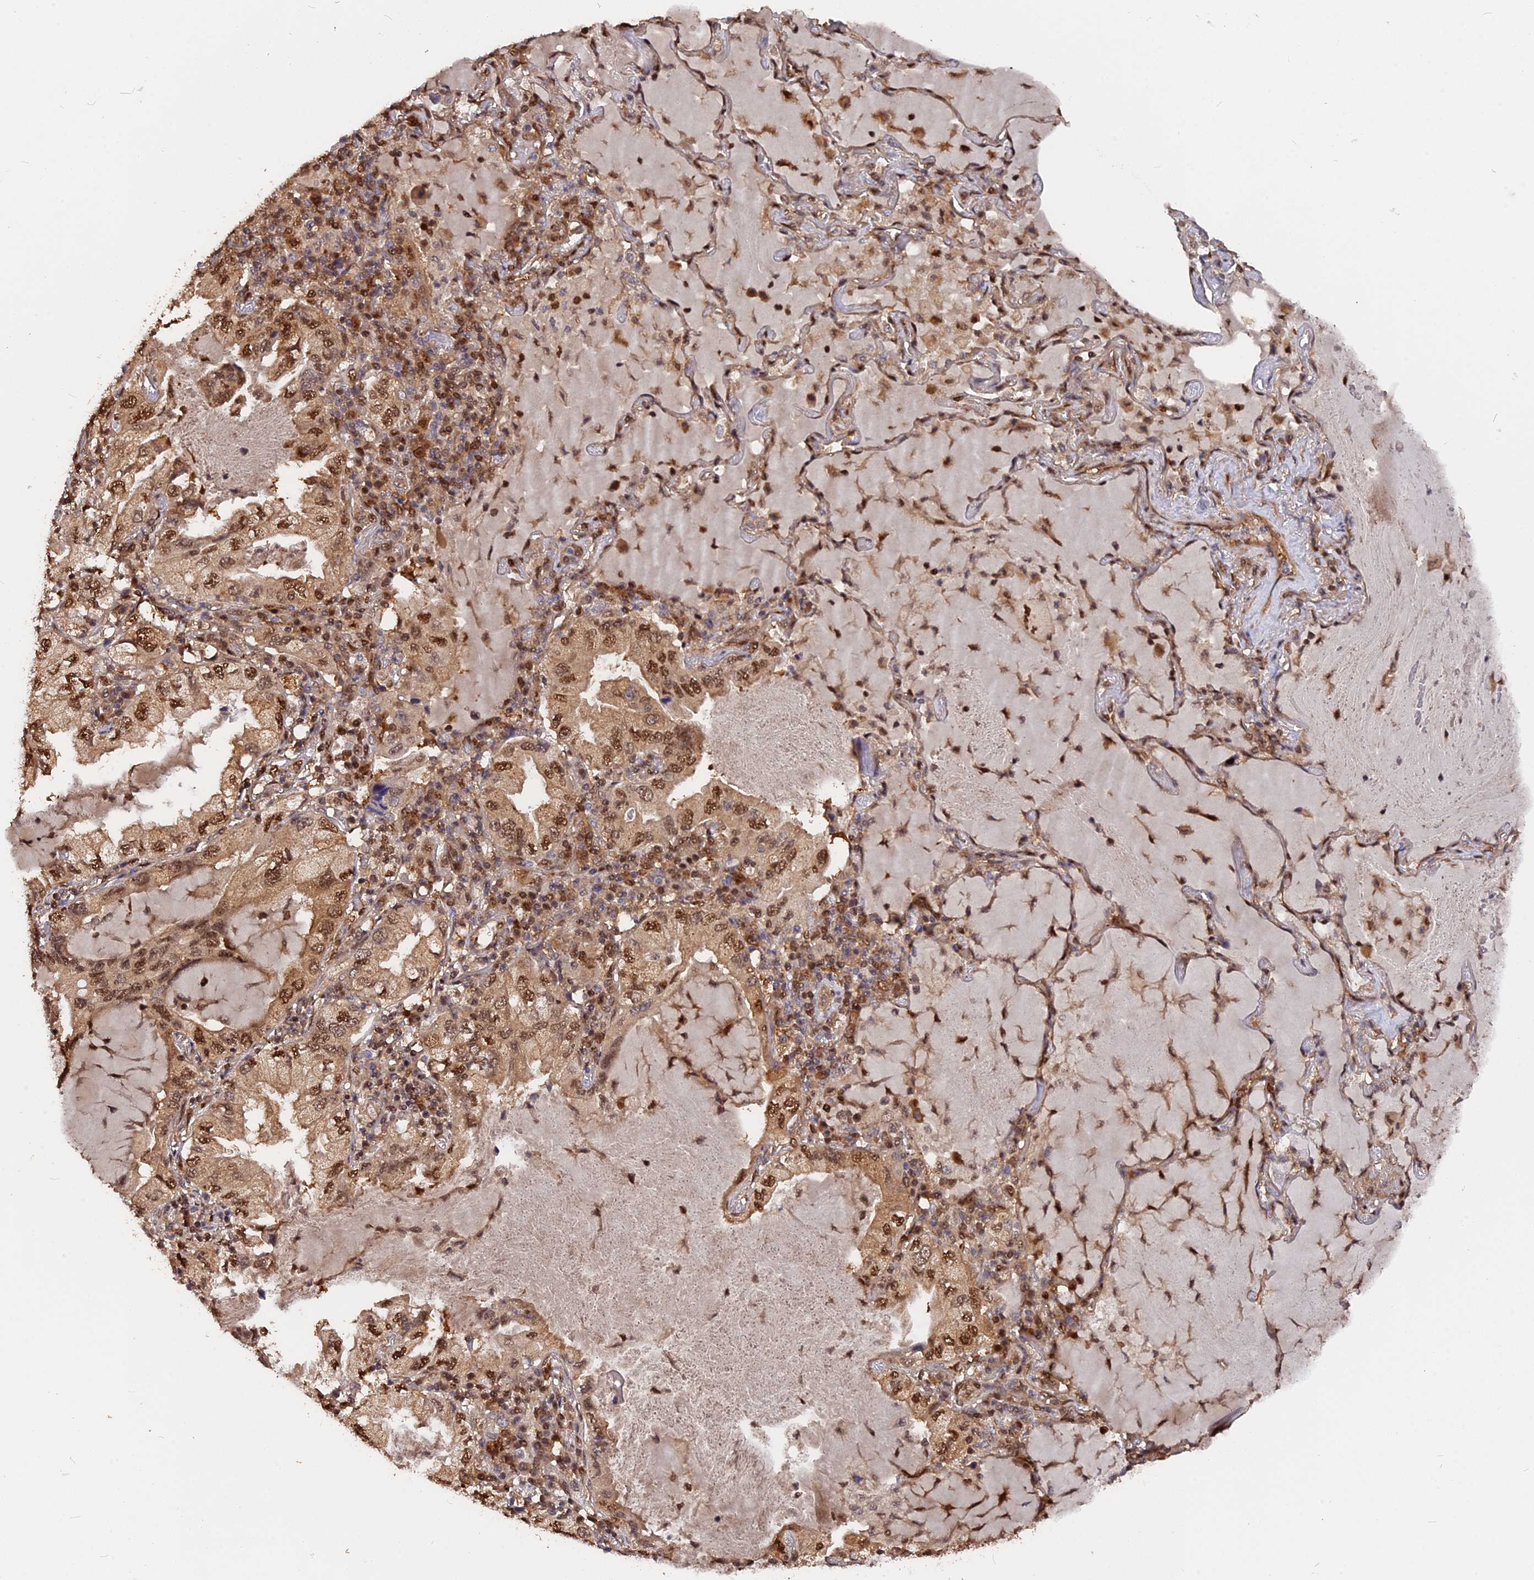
{"staining": {"intensity": "moderate", "quantity": ">75%", "location": "cytoplasmic/membranous,nuclear"}, "tissue": "lung cancer", "cell_type": "Tumor cells", "image_type": "cancer", "snomed": [{"axis": "morphology", "description": "Adenocarcinoma, NOS"}, {"axis": "topography", "description": "Lung"}], "caption": "Immunohistochemistry of human lung adenocarcinoma shows medium levels of moderate cytoplasmic/membranous and nuclear expression in approximately >75% of tumor cells.", "gene": "ADRM1", "patient": {"sex": "female", "age": 69}}